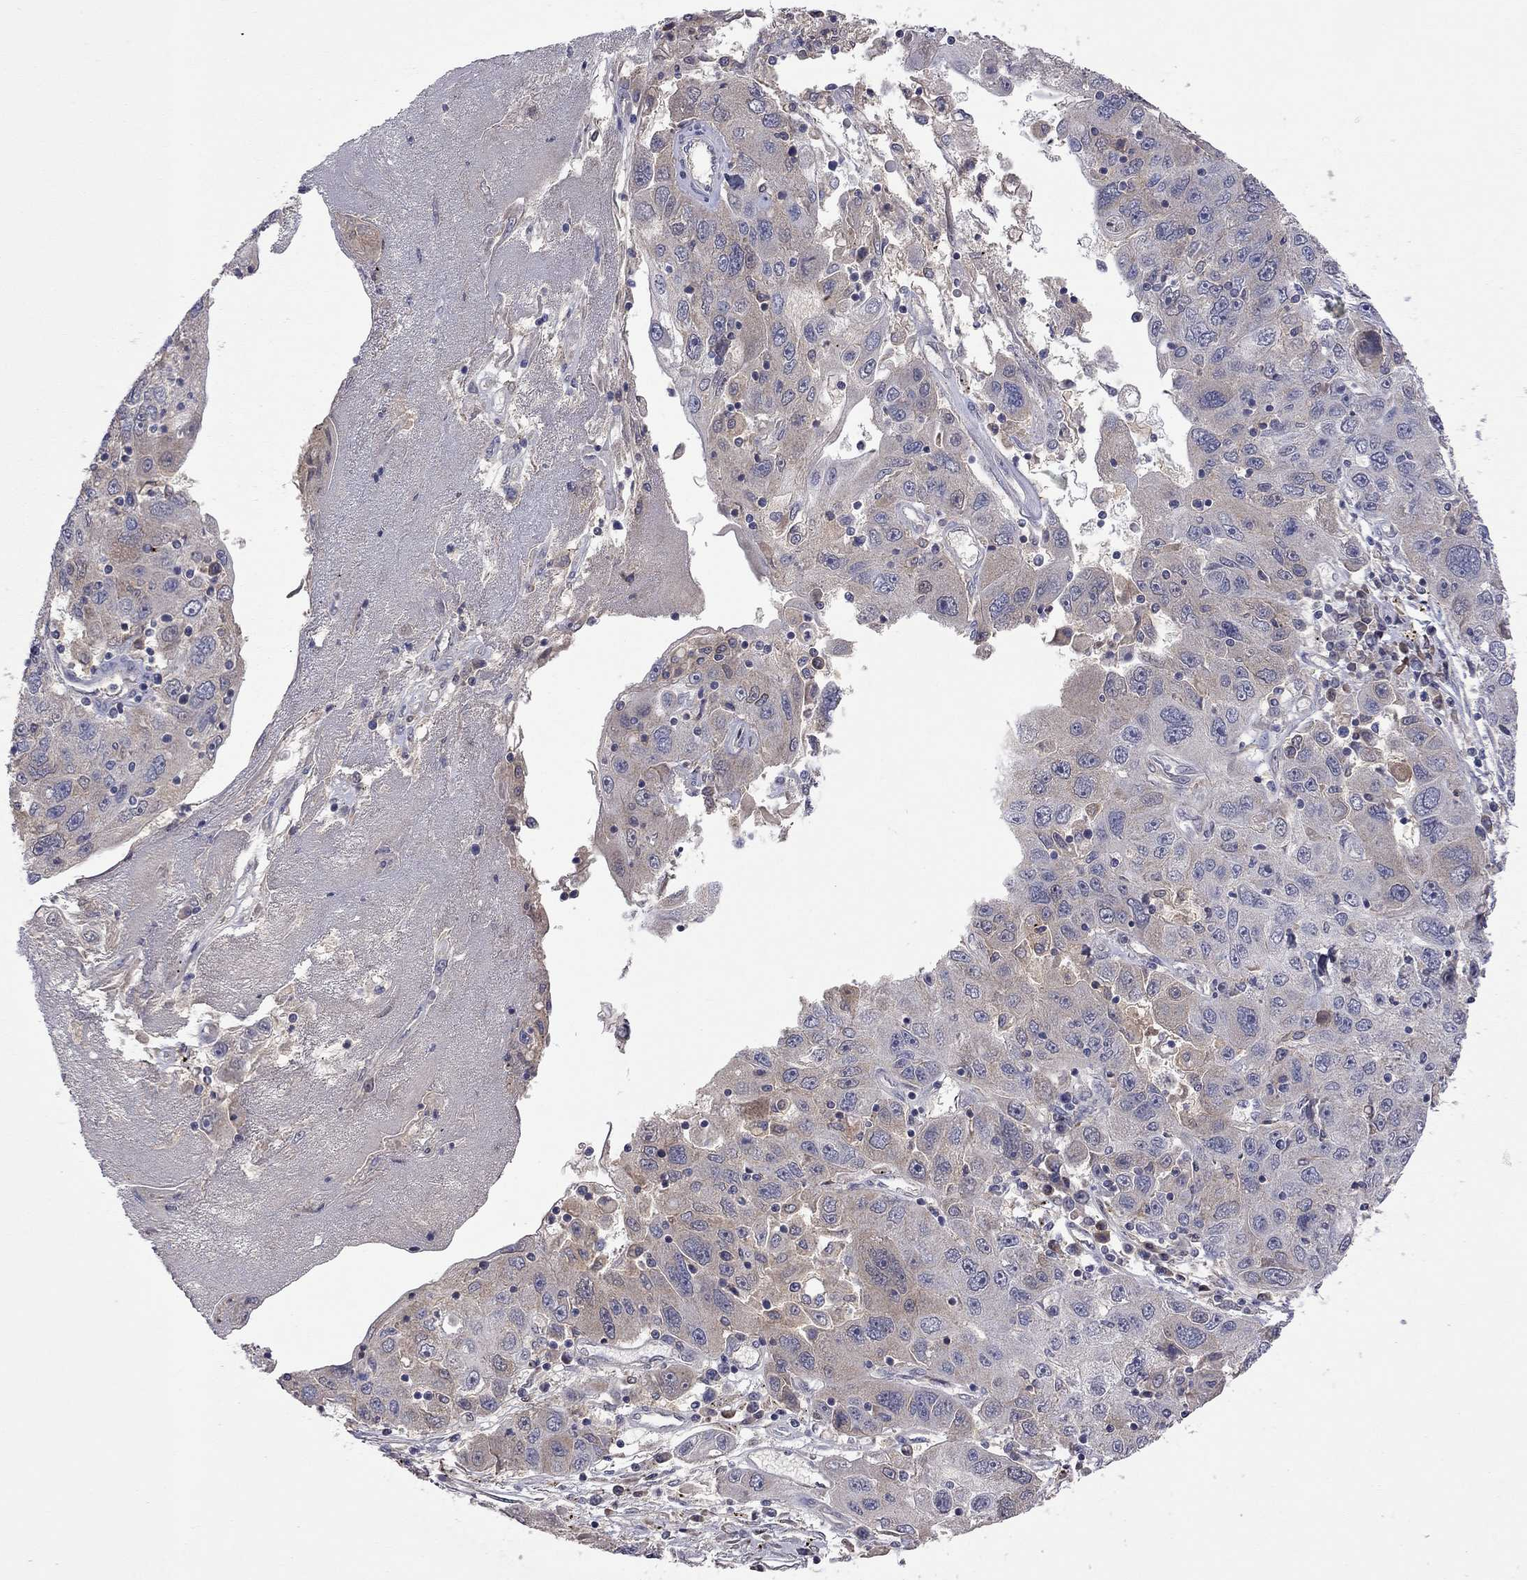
{"staining": {"intensity": "weak", "quantity": "<25%", "location": "cytoplasmic/membranous"}, "tissue": "stomach cancer", "cell_type": "Tumor cells", "image_type": "cancer", "snomed": [{"axis": "morphology", "description": "Adenocarcinoma, NOS"}, {"axis": "topography", "description": "Stomach"}], "caption": "The IHC photomicrograph has no significant positivity in tumor cells of adenocarcinoma (stomach) tissue.", "gene": "HTR6", "patient": {"sex": "male", "age": 56}}